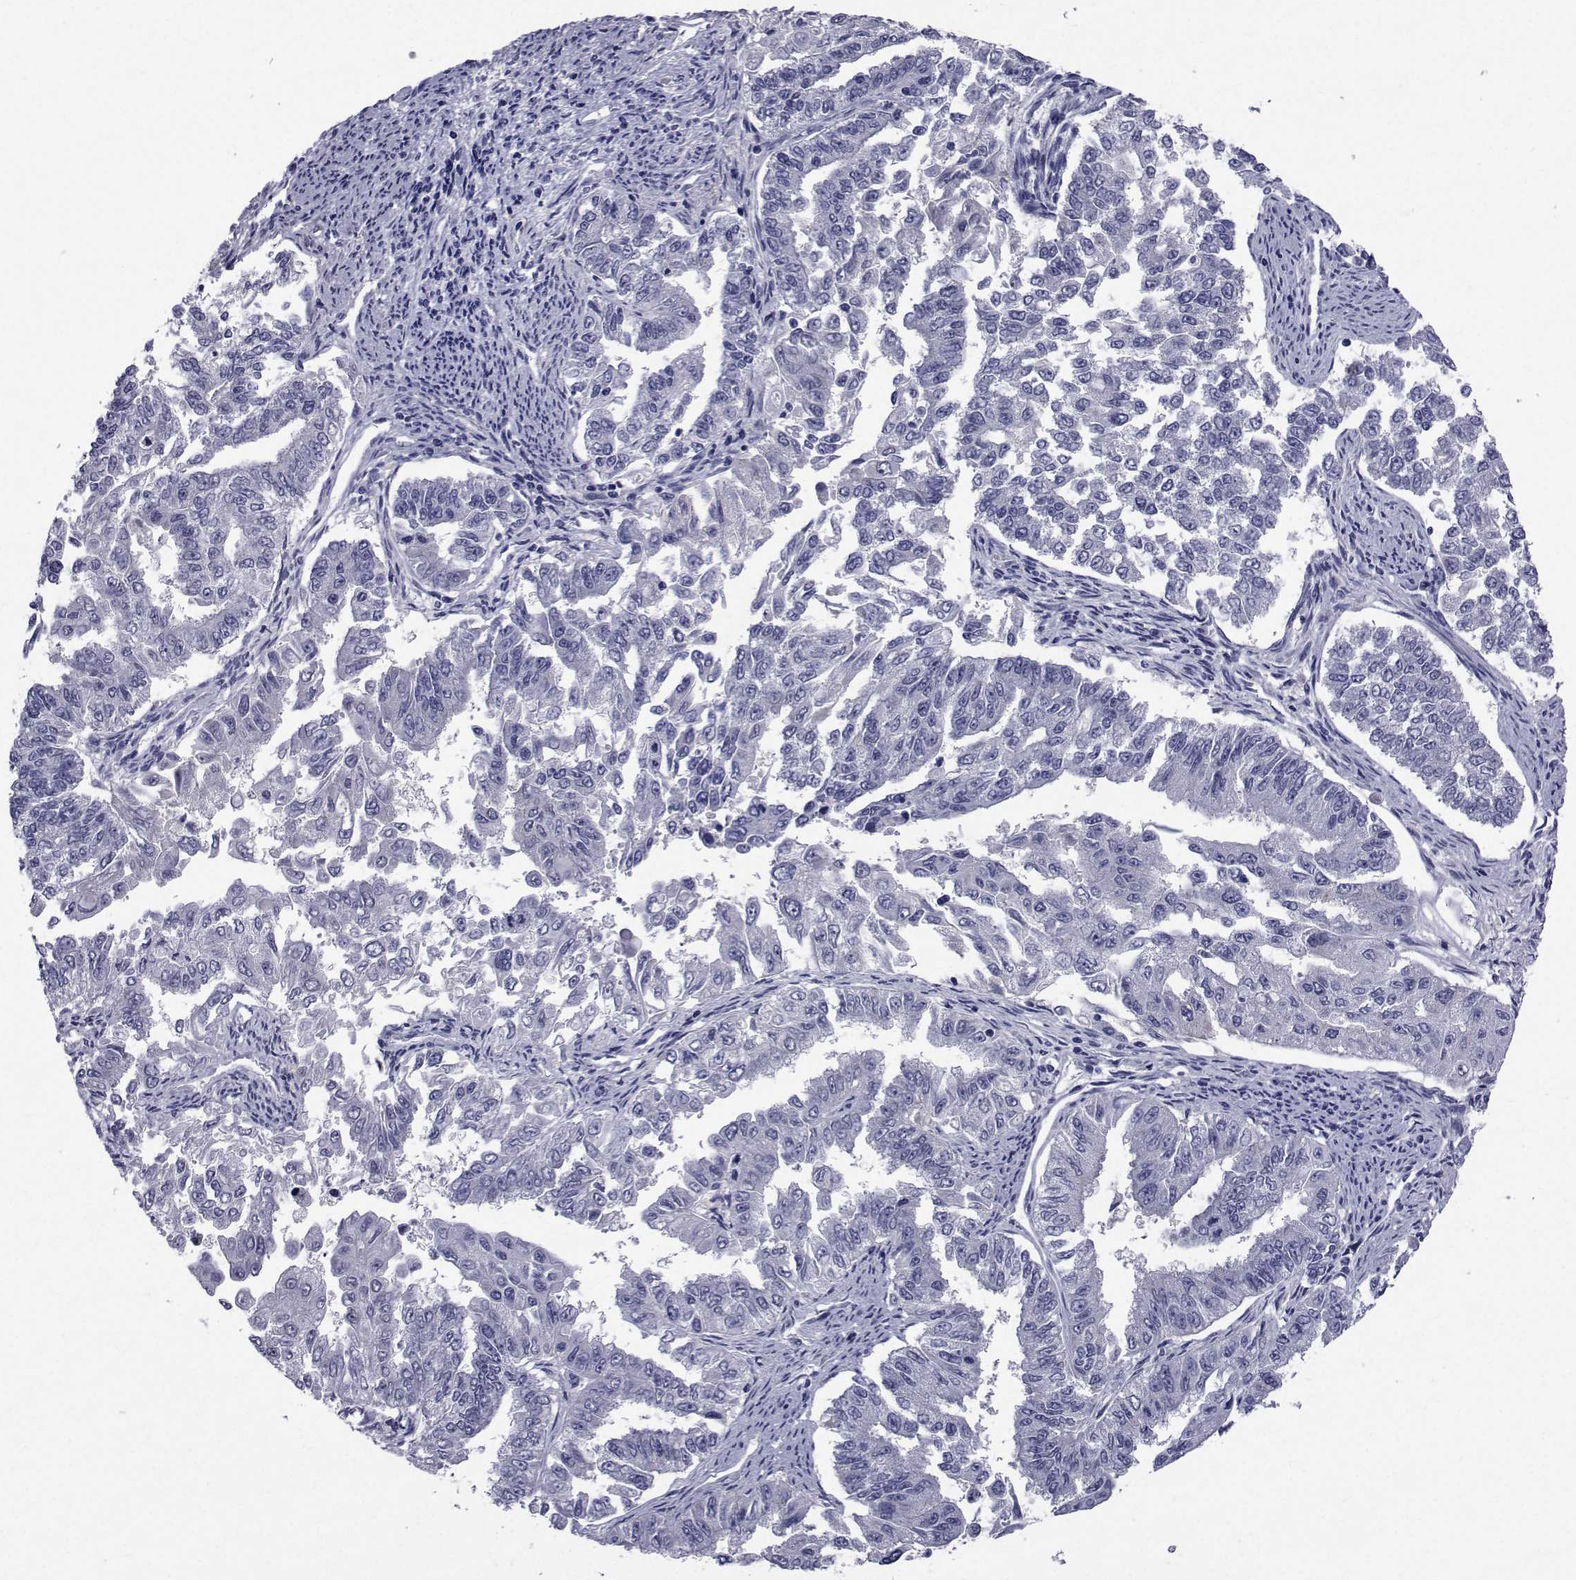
{"staining": {"intensity": "negative", "quantity": "none", "location": "none"}, "tissue": "endometrial cancer", "cell_type": "Tumor cells", "image_type": "cancer", "snomed": [{"axis": "morphology", "description": "Adenocarcinoma, NOS"}, {"axis": "topography", "description": "Uterus"}], "caption": "The micrograph exhibits no staining of tumor cells in adenocarcinoma (endometrial). (DAB (3,3'-diaminobenzidine) immunohistochemistry (IHC) with hematoxylin counter stain).", "gene": "SEMA5B", "patient": {"sex": "female", "age": 59}}